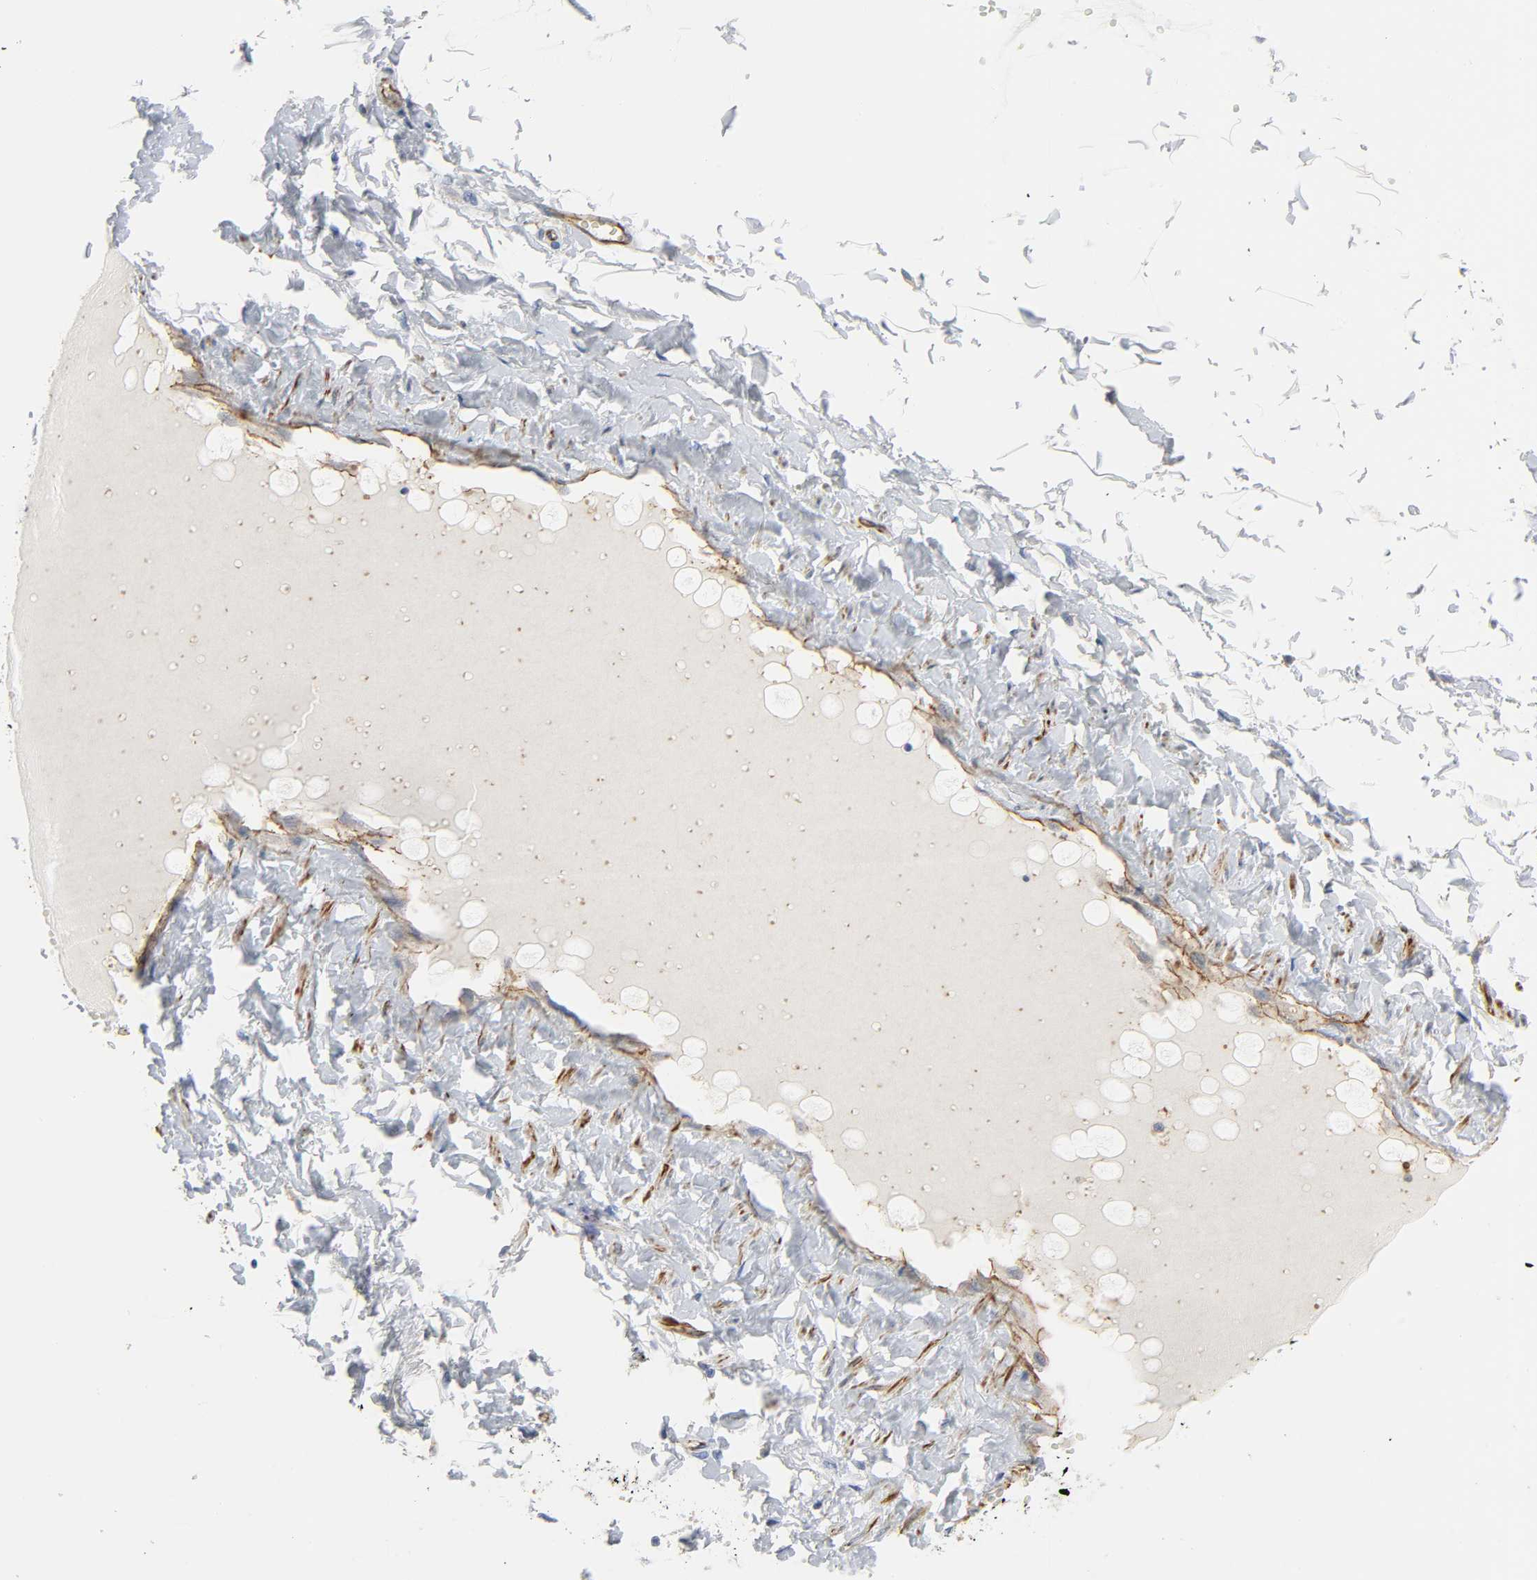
{"staining": {"intensity": "negative", "quantity": "none", "location": "none"}, "tissue": "soft tissue", "cell_type": "Fibroblasts", "image_type": "normal", "snomed": [{"axis": "morphology", "description": "Normal tissue, NOS"}, {"axis": "morphology", "description": "Inflammation, NOS"}, {"axis": "topography", "description": "Vascular tissue"}, {"axis": "topography", "description": "Salivary gland"}], "caption": "This is an immunohistochemistry photomicrograph of benign human soft tissue. There is no staining in fibroblasts.", "gene": "PECAM1", "patient": {"sex": "female", "age": 75}}